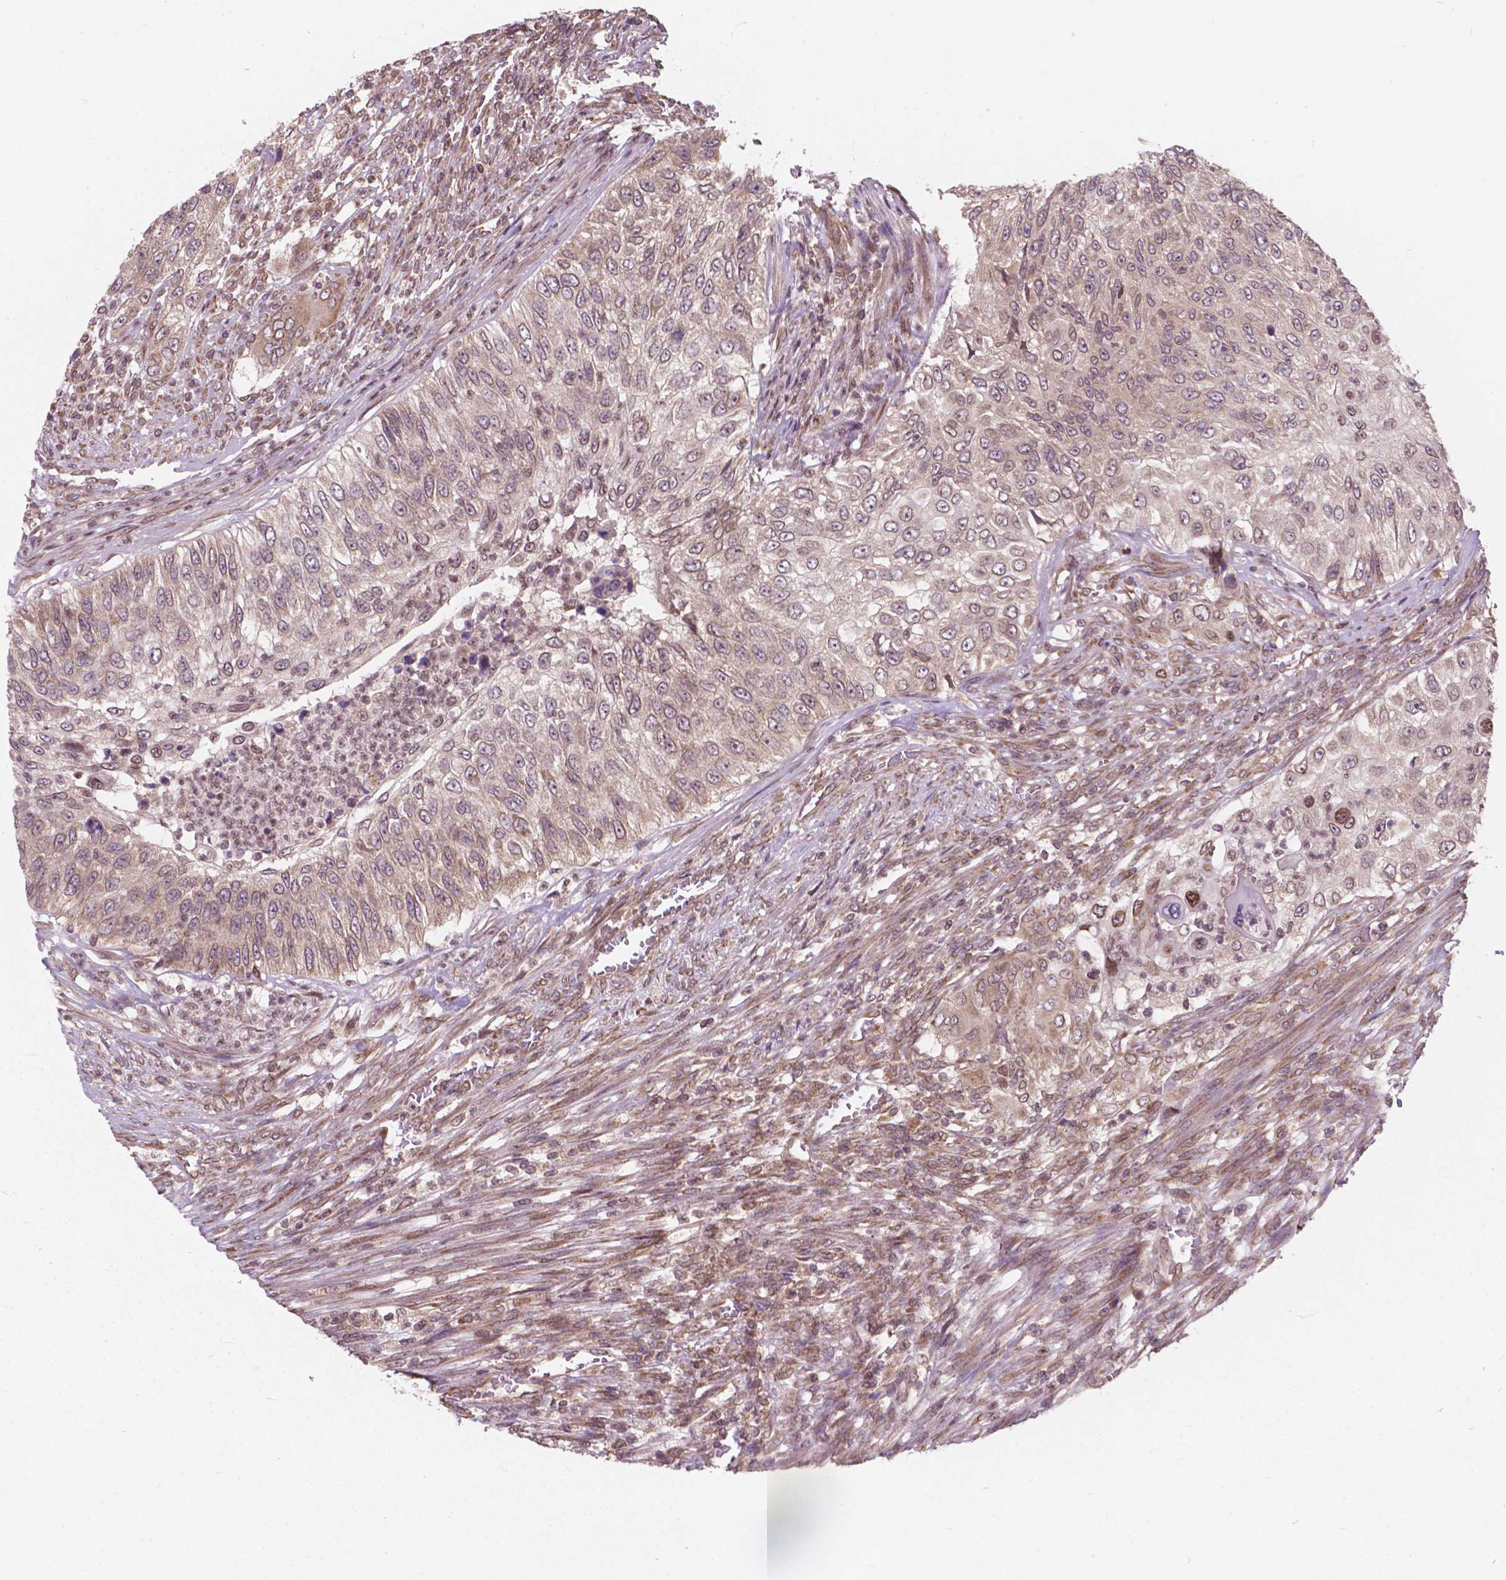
{"staining": {"intensity": "weak", "quantity": "<25%", "location": "cytoplasmic/membranous,nuclear"}, "tissue": "urothelial cancer", "cell_type": "Tumor cells", "image_type": "cancer", "snomed": [{"axis": "morphology", "description": "Urothelial carcinoma, High grade"}, {"axis": "topography", "description": "Urinary bladder"}], "caption": "Histopathology image shows no significant protein expression in tumor cells of urothelial cancer.", "gene": "MRPL33", "patient": {"sex": "female", "age": 60}}